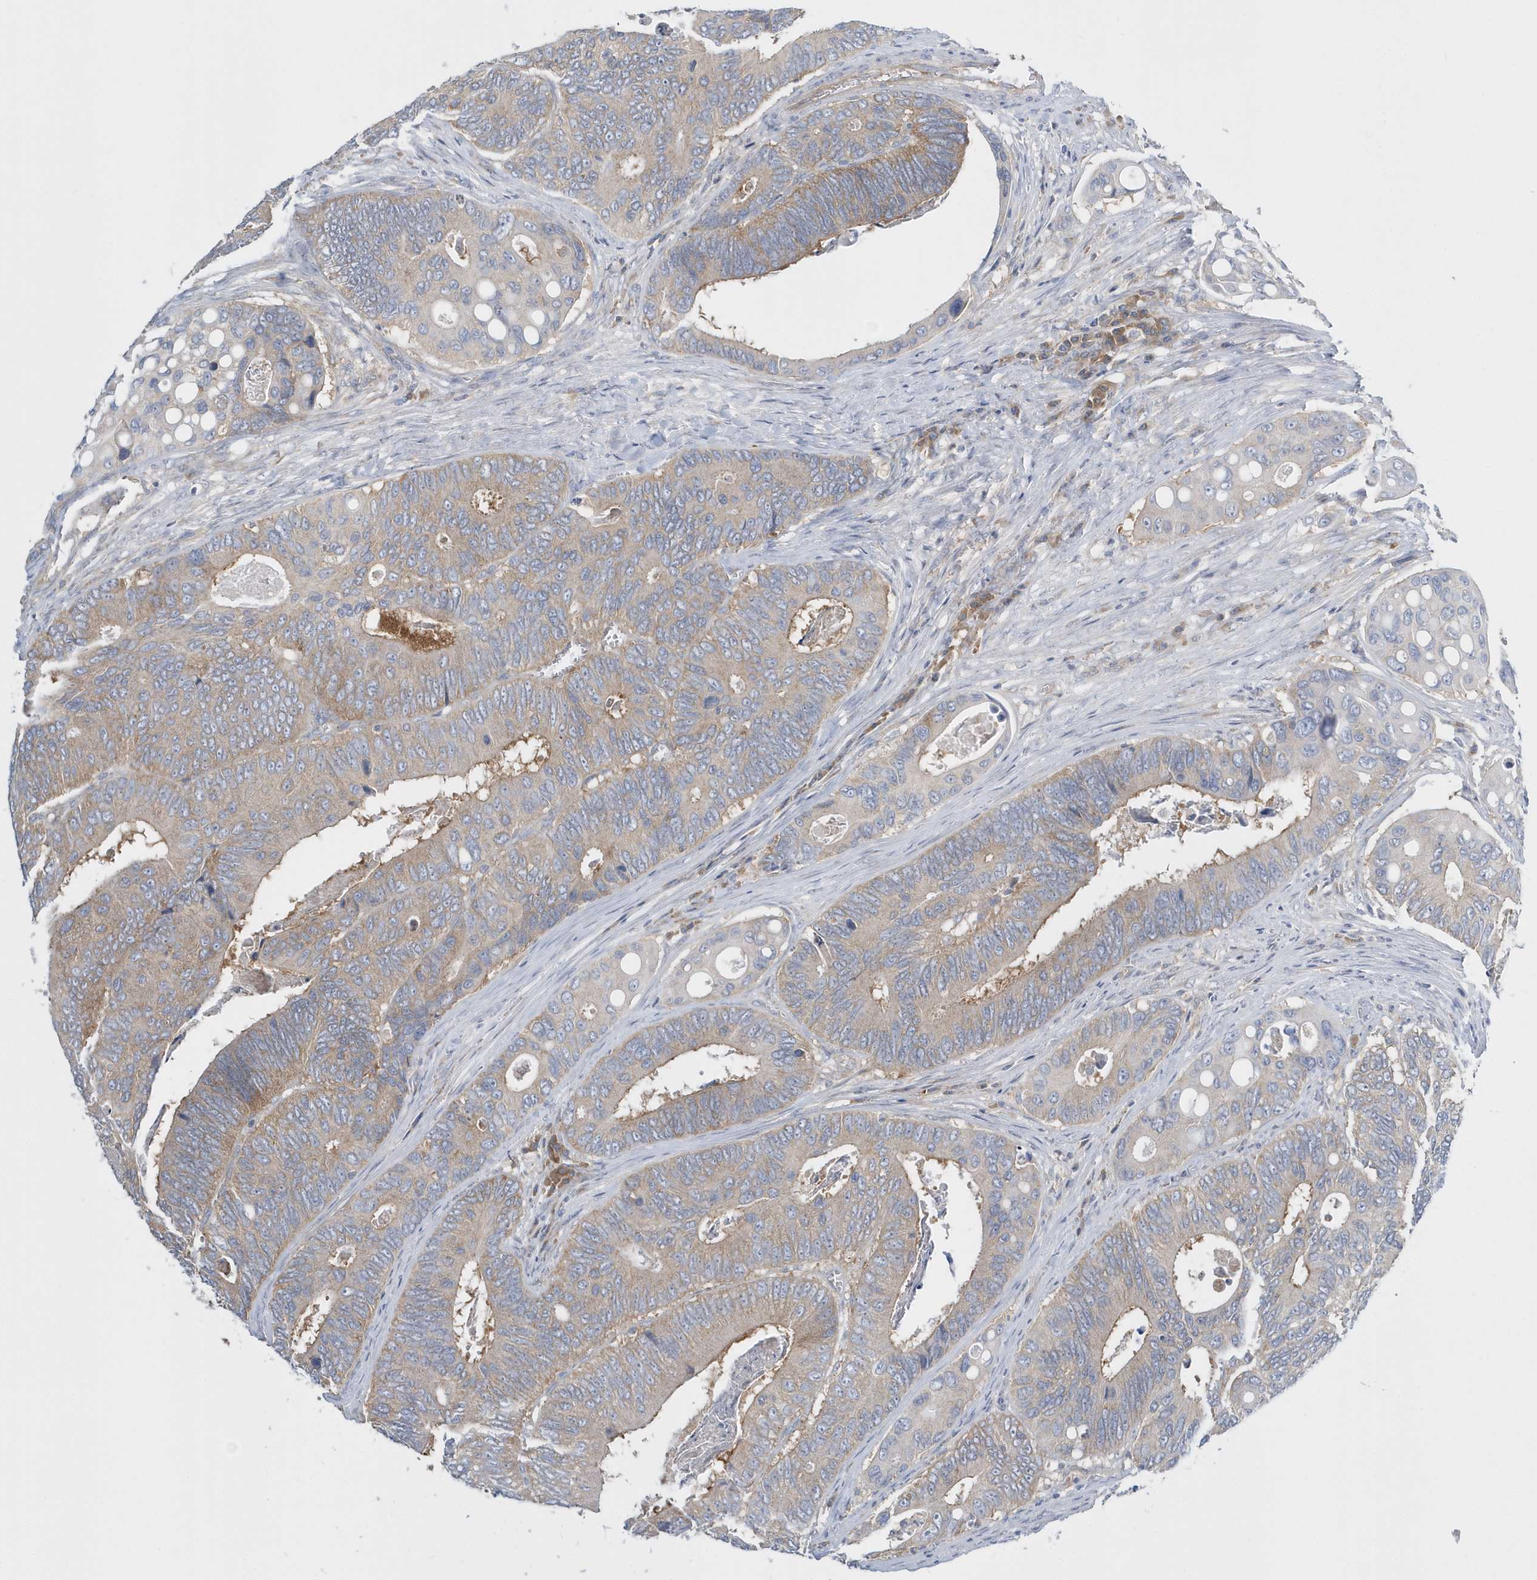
{"staining": {"intensity": "weak", "quantity": "25%-75%", "location": "cytoplasmic/membranous"}, "tissue": "colorectal cancer", "cell_type": "Tumor cells", "image_type": "cancer", "snomed": [{"axis": "morphology", "description": "Inflammation, NOS"}, {"axis": "morphology", "description": "Adenocarcinoma, NOS"}, {"axis": "topography", "description": "Colon"}], "caption": "Protein positivity by immunohistochemistry (IHC) demonstrates weak cytoplasmic/membranous positivity in approximately 25%-75% of tumor cells in adenocarcinoma (colorectal).", "gene": "EIF3C", "patient": {"sex": "male", "age": 72}}